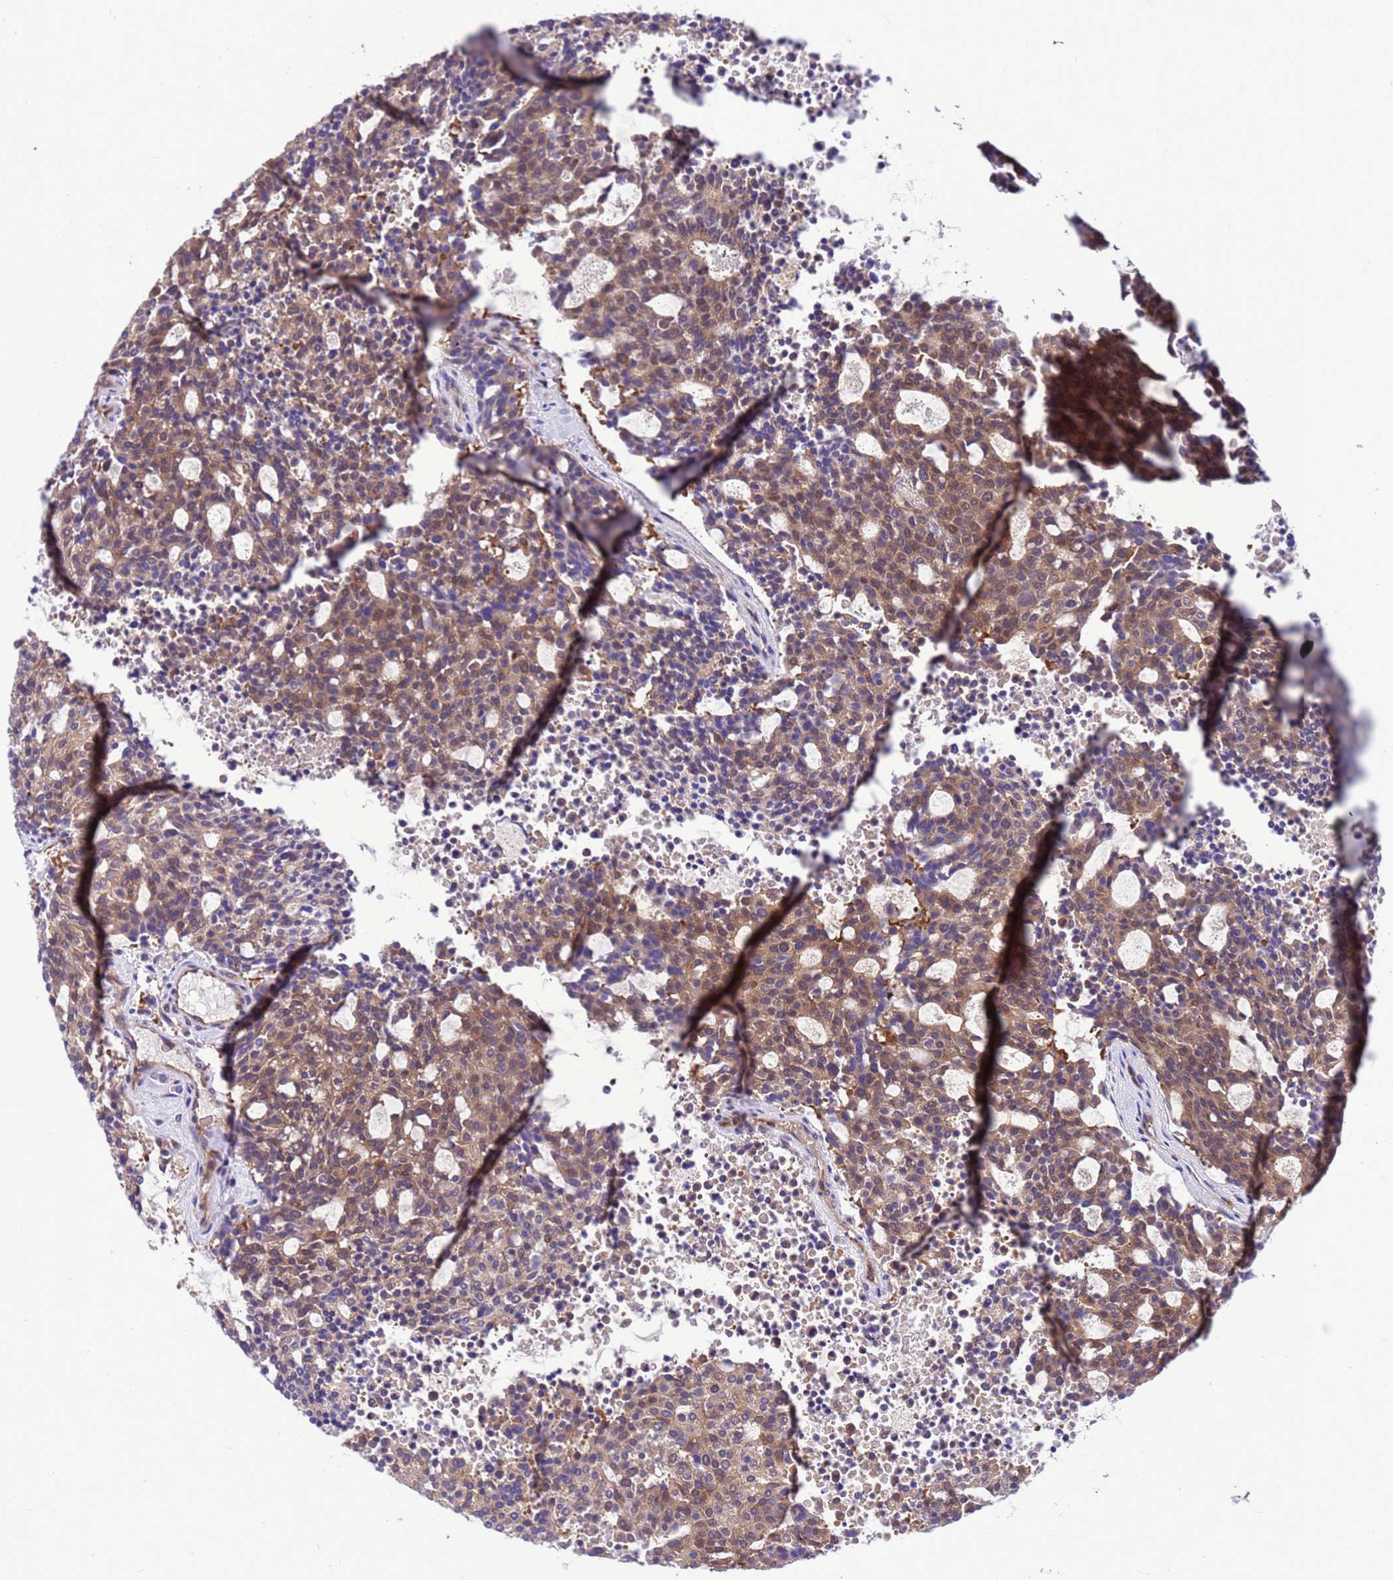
{"staining": {"intensity": "moderate", "quantity": ">75%", "location": "cytoplasmic/membranous"}, "tissue": "carcinoid", "cell_type": "Tumor cells", "image_type": "cancer", "snomed": [{"axis": "morphology", "description": "Carcinoid, malignant, NOS"}, {"axis": "topography", "description": "Pancreas"}], "caption": "An immunohistochemistry (IHC) histopathology image of neoplastic tissue is shown. Protein staining in brown shows moderate cytoplasmic/membranous positivity in carcinoid within tumor cells. (DAB = brown stain, brightfield microscopy at high magnification).", "gene": "RABEP2", "patient": {"sex": "female", "age": 54}}